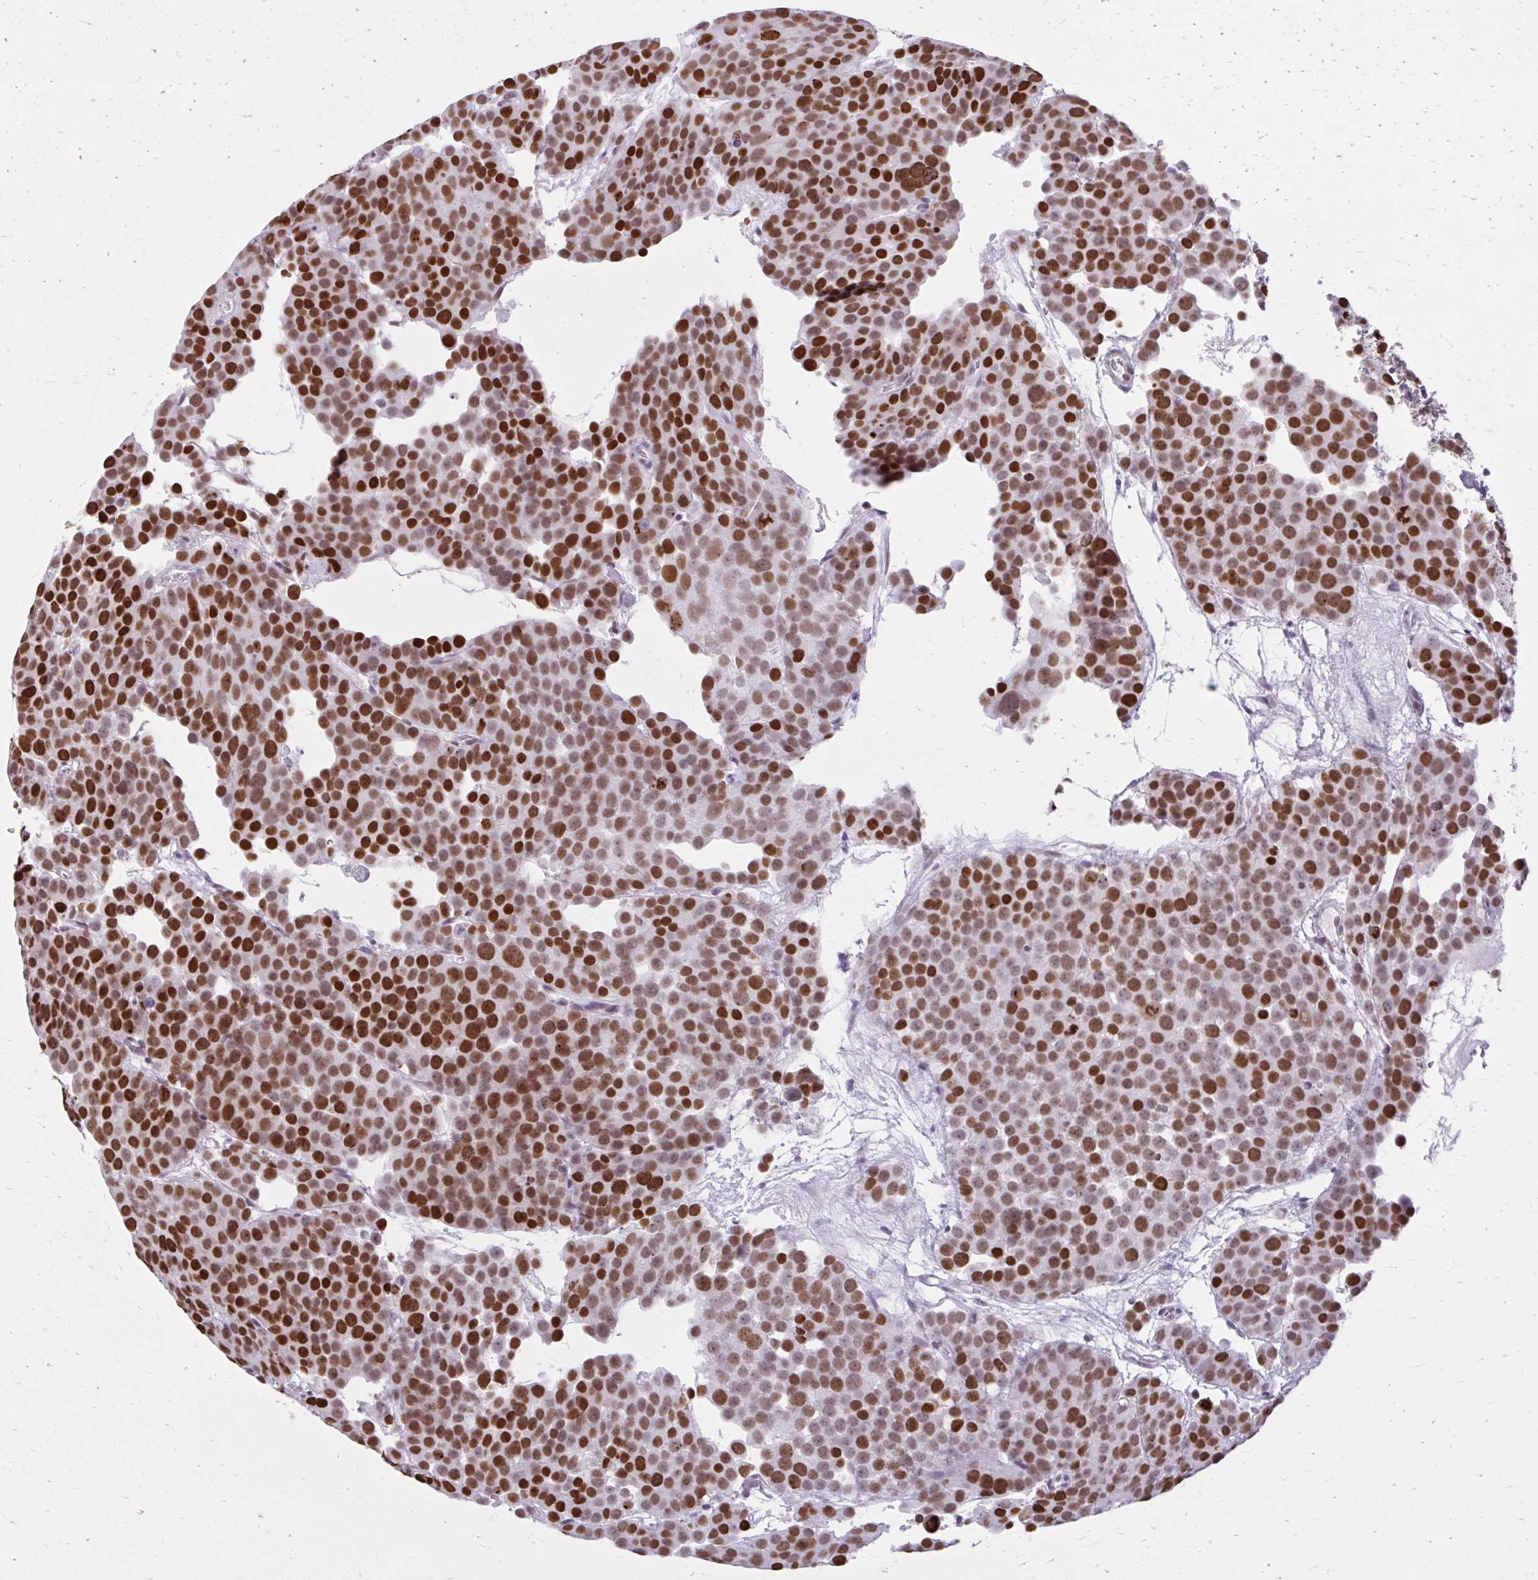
{"staining": {"intensity": "strong", "quantity": ">75%", "location": "nuclear"}, "tissue": "testis cancer", "cell_type": "Tumor cells", "image_type": "cancer", "snomed": [{"axis": "morphology", "description": "Seminoma, NOS"}, {"axis": "topography", "description": "Testis"}], "caption": "Immunohistochemical staining of human seminoma (testis) demonstrates high levels of strong nuclear positivity in about >75% of tumor cells.", "gene": "PABIR1", "patient": {"sex": "male", "age": 71}}